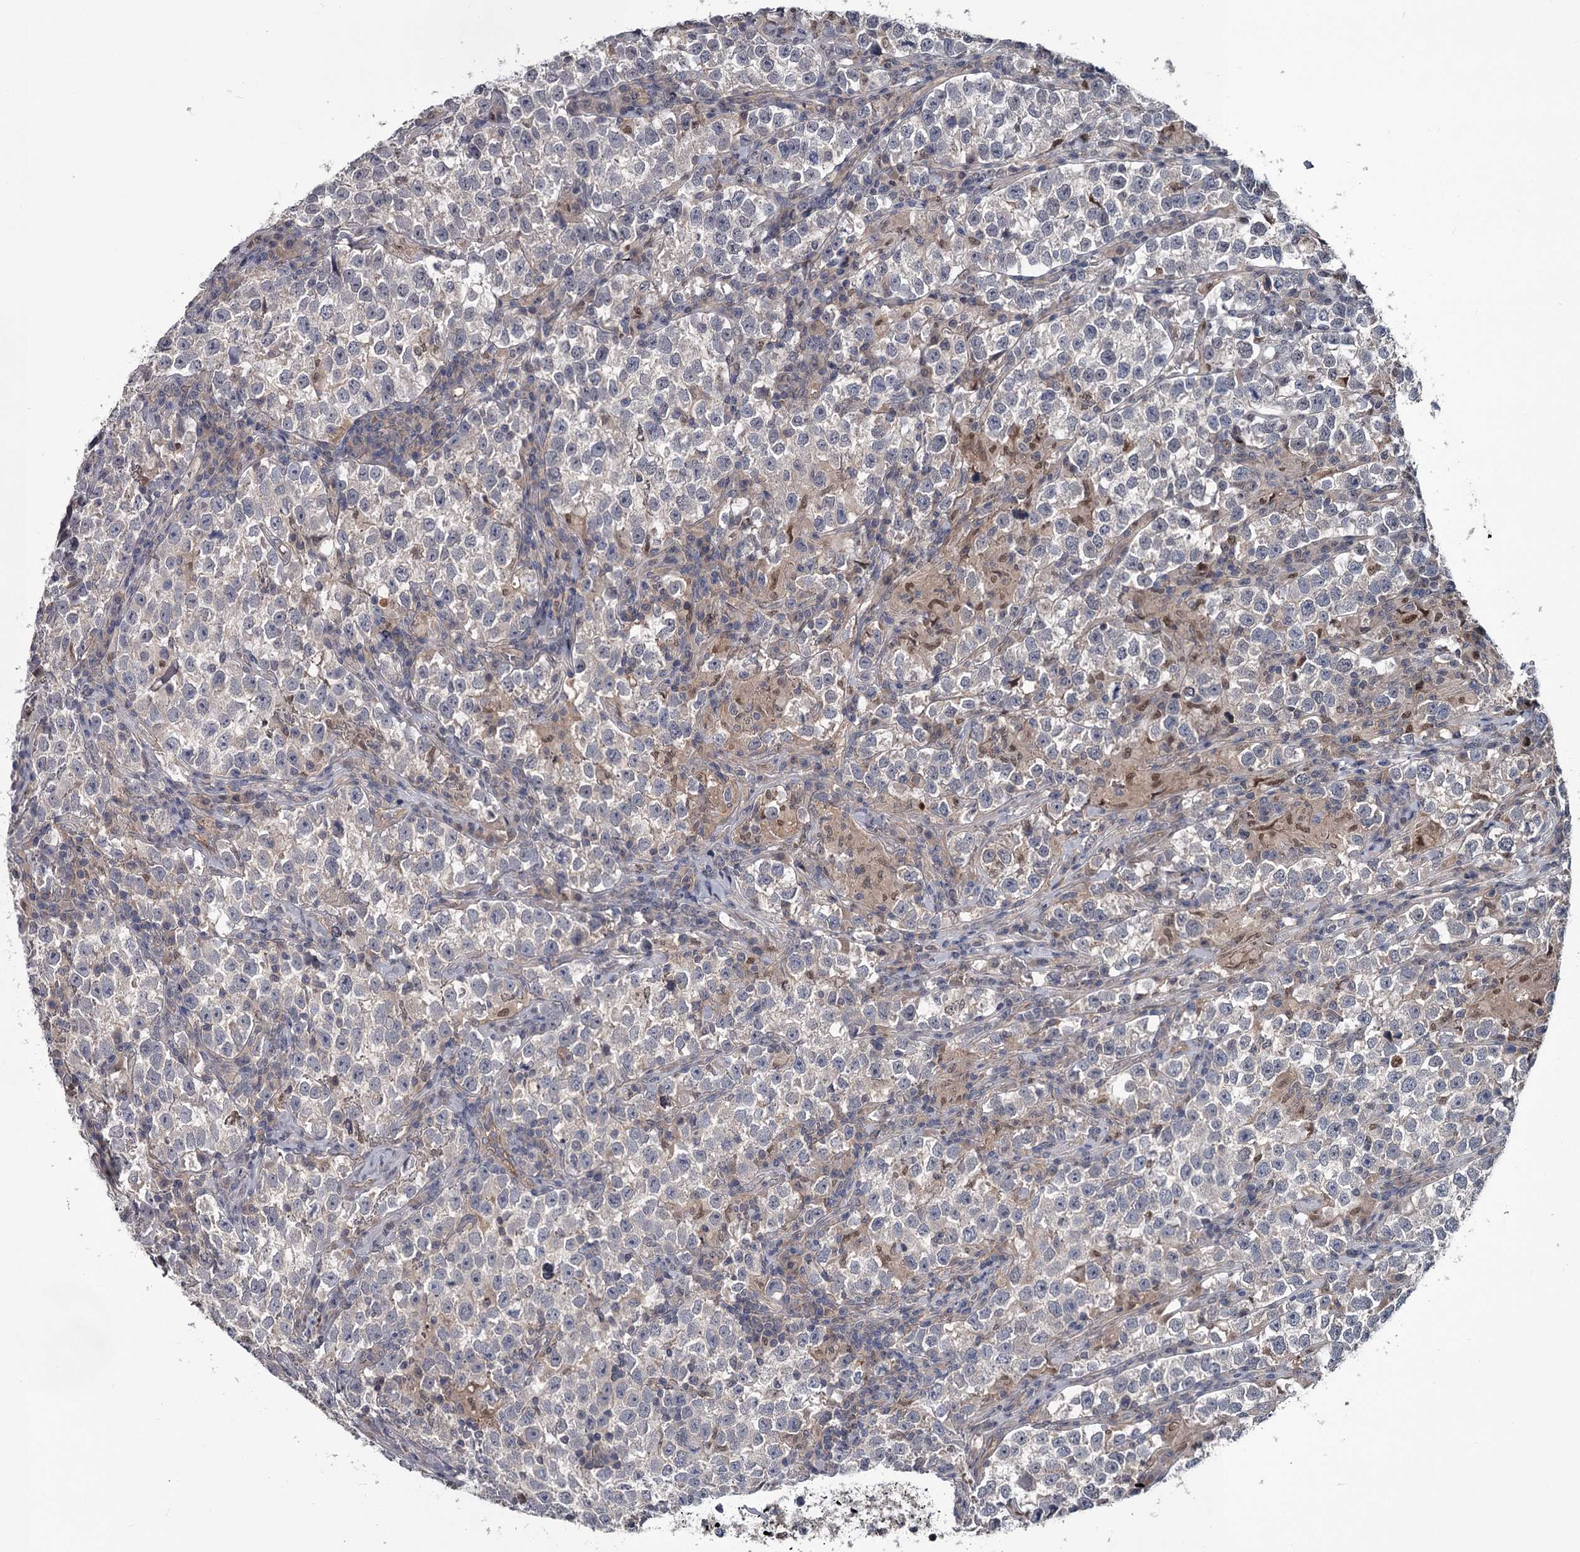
{"staining": {"intensity": "negative", "quantity": "none", "location": "none"}, "tissue": "testis cancer", "cell_type": "Tumor cells", "image_type": "cancer", "snomed": [{"axis": "morphology", "description": "Normal tissue, NOS"}, {"axis": "morphology", "description": "Seminoma, NOS"}, {"axis": "topography", "description": "Testis"}], "caption": "Protein analysis of testis cancer demonstrates no significant staining in tumor cells. (DAB (3,3'-diaminobenzidine) IHC, high magnification).", "gene": "DAO", "patient": {"sex": "male", "age": 43}}